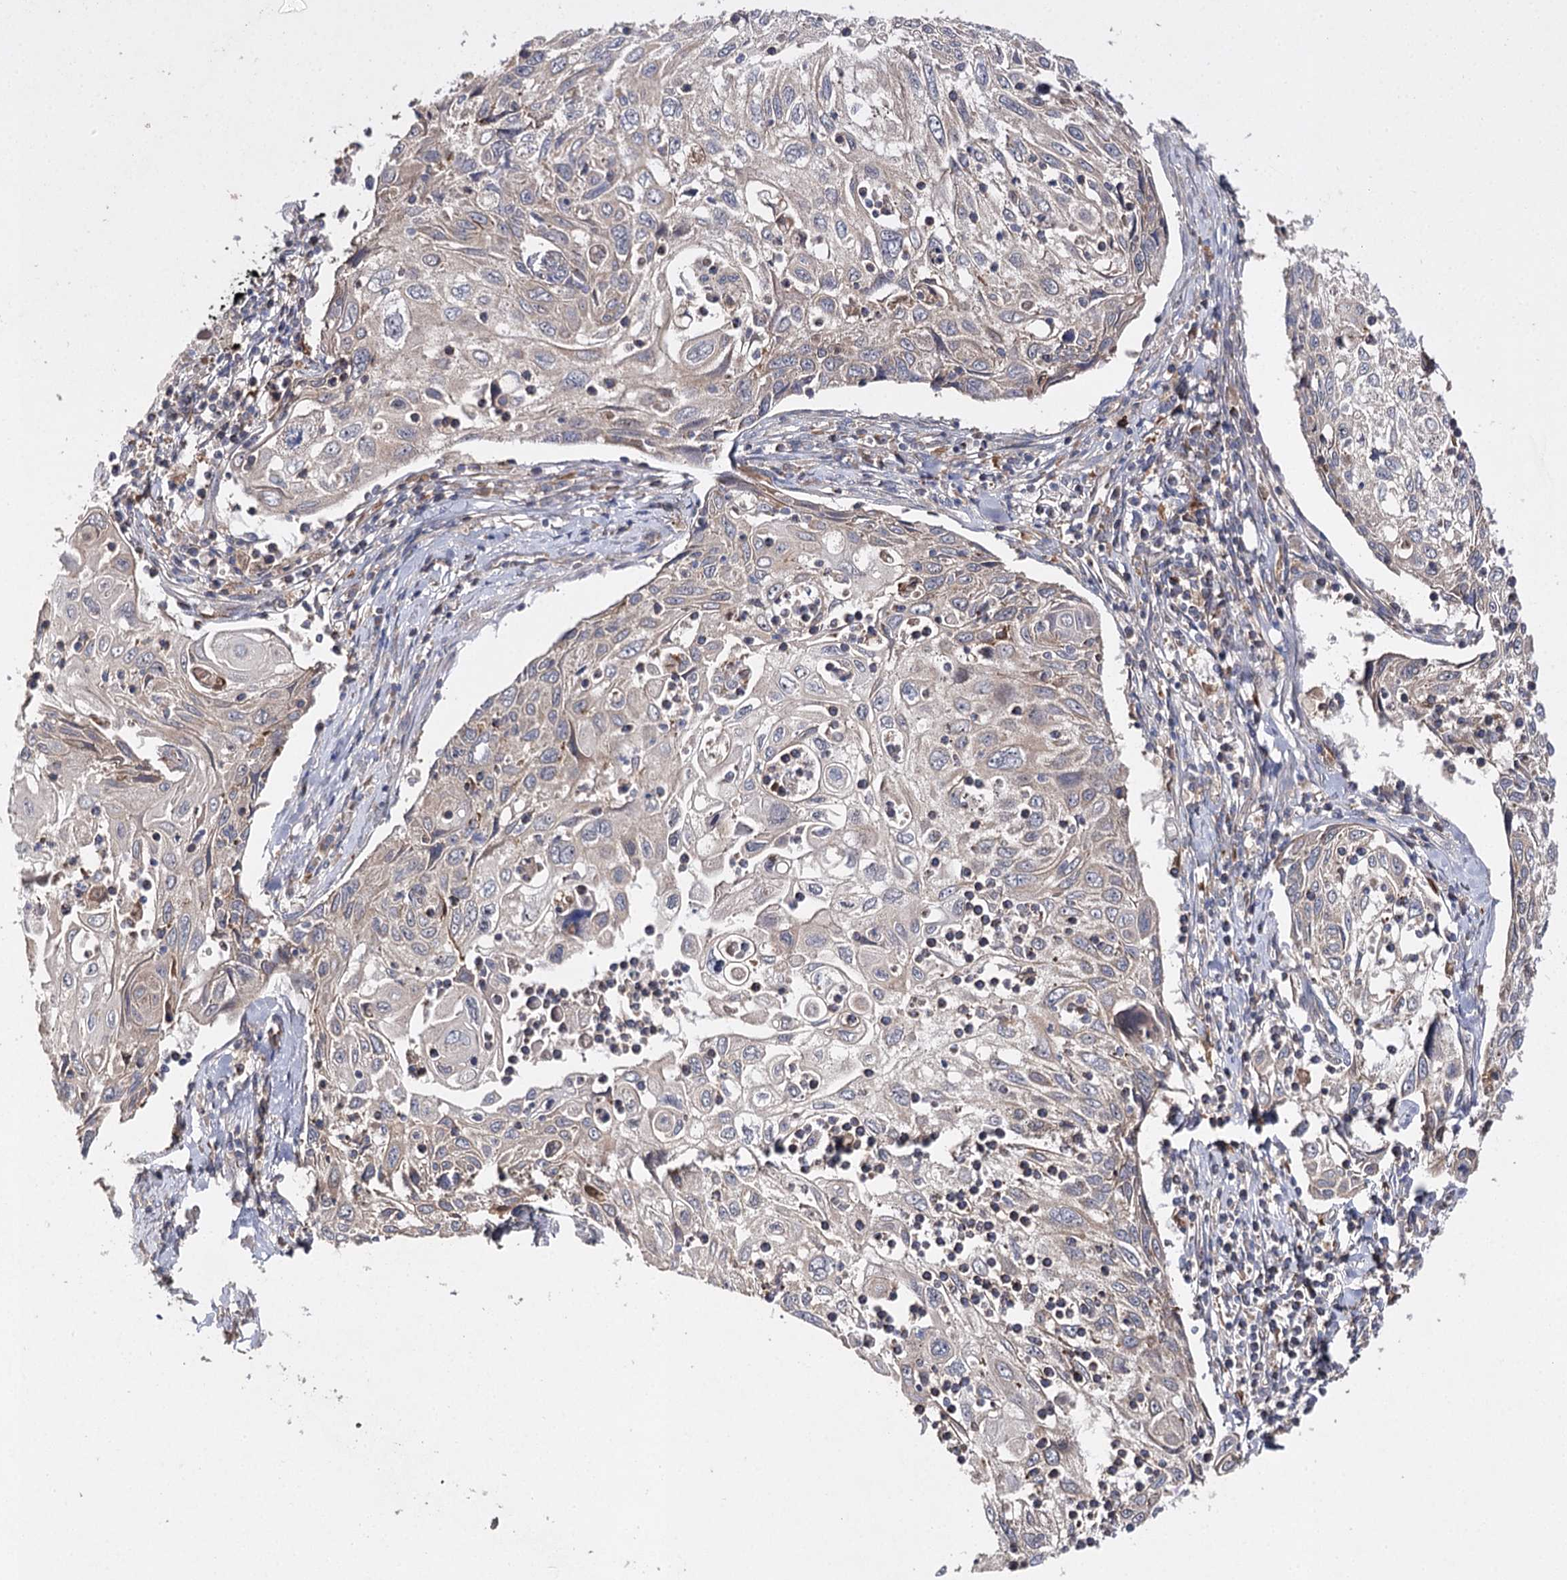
{"staining": {"intensity": "negative", "quantity": "none", "location": "none"}, "tissue": "cervical cancer", "cell_type": "Tumor cells", "image_type": "cancer", "snomed": [{"axis": "morphology", "description": "Squamous cell carcinoma, NOS"}, {"axis": "topography", "description": "Cervix"}], "caption": "High power microscopy photomicrograph of an IHC micrograph of cervical cancer, revealing no significant positivity in tumor cells.", "gene": "BCR", "patient": {"sex": "female", "age": 70}}